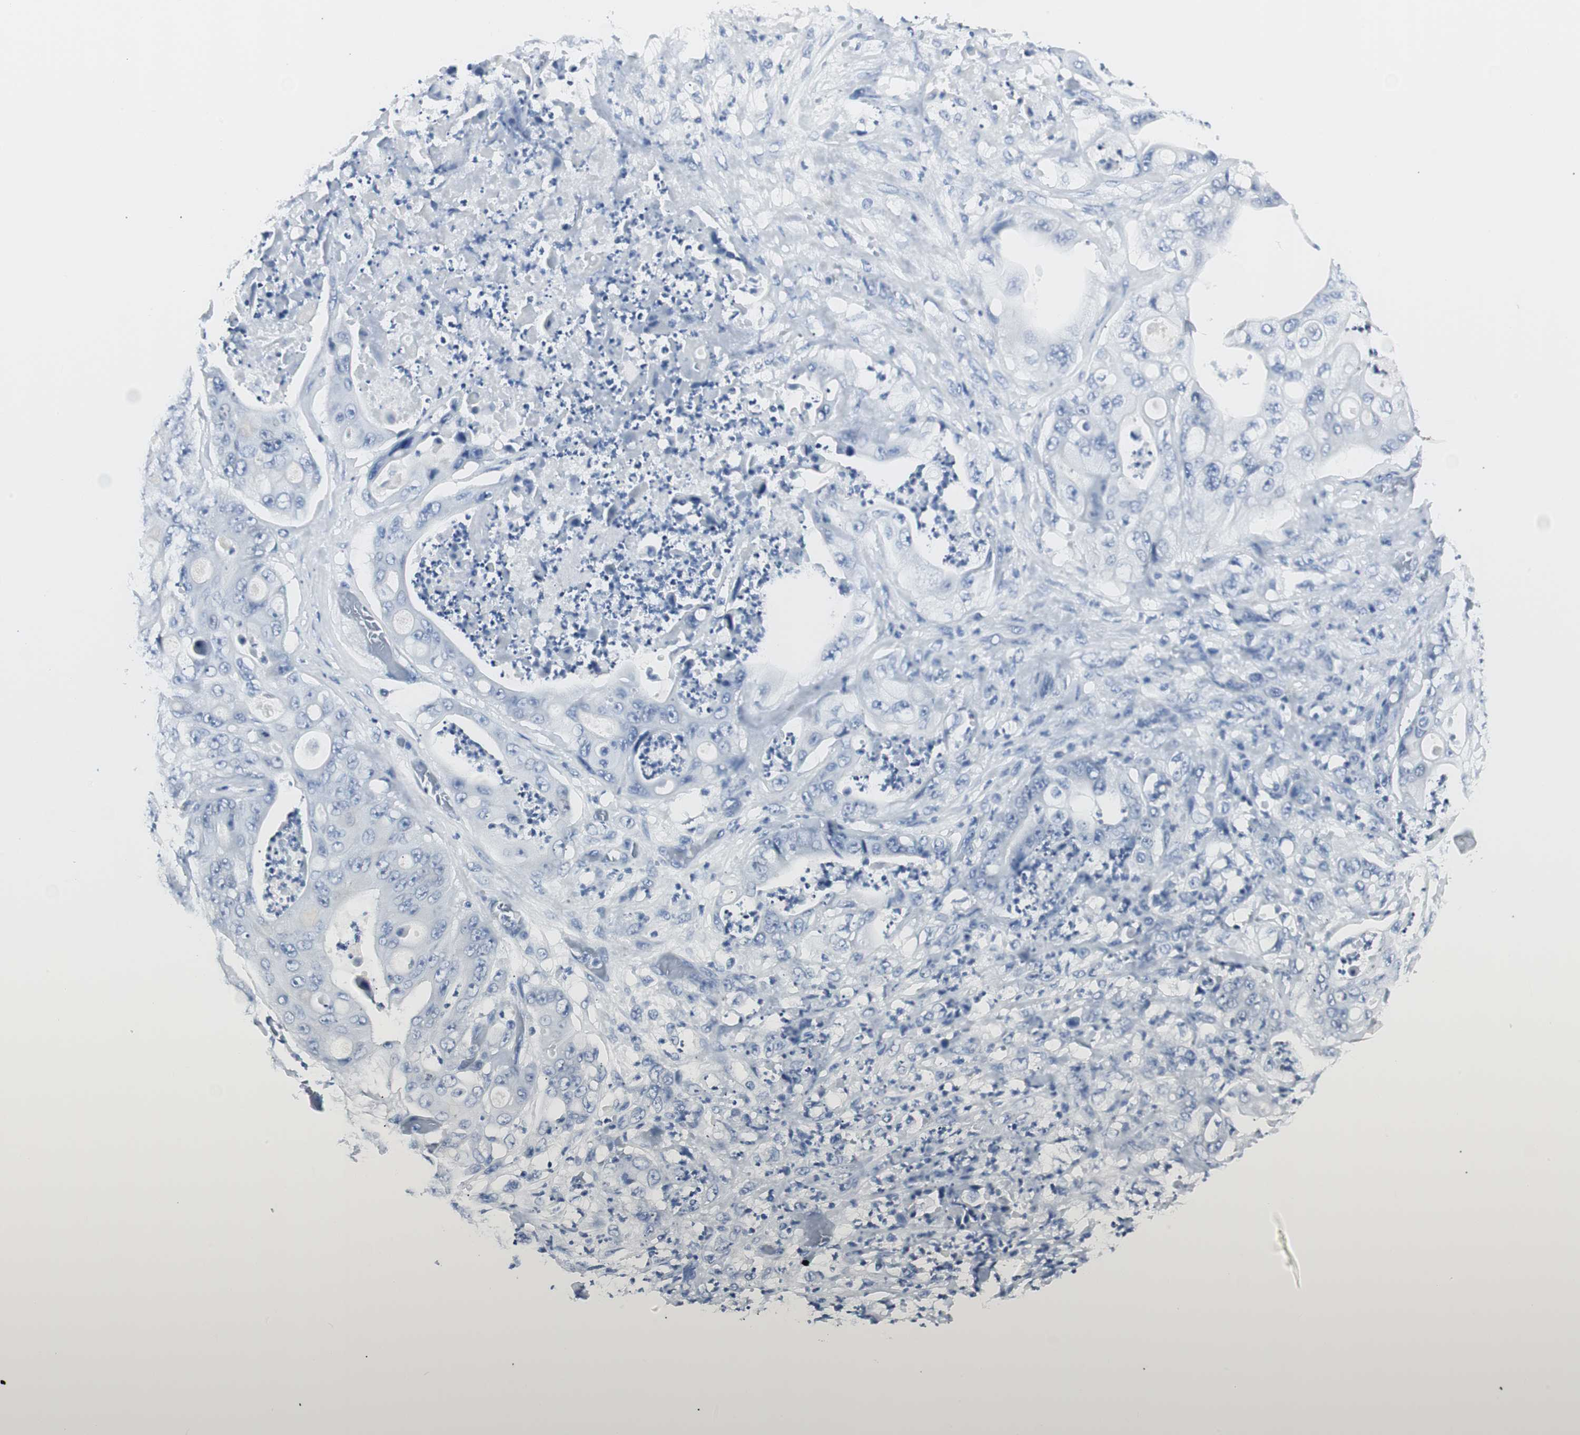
{"staining": {"intensity": "negative", "quantity": "none", "location": "none"}, "tissue": "stomach cancer", "cell_type": "Tumor cells", "image_type": "cancer", "snomed": [{"axis": "morphology", "description": "Adenocarcinoma, NOS"}, {"axis": "topography", "description": "Stomach"}], "caption": "Tumor cells show no significant protein positivity in stomach cancer.", "gene": "GAP43", "patient": {"sex": "female", "age": 73}}